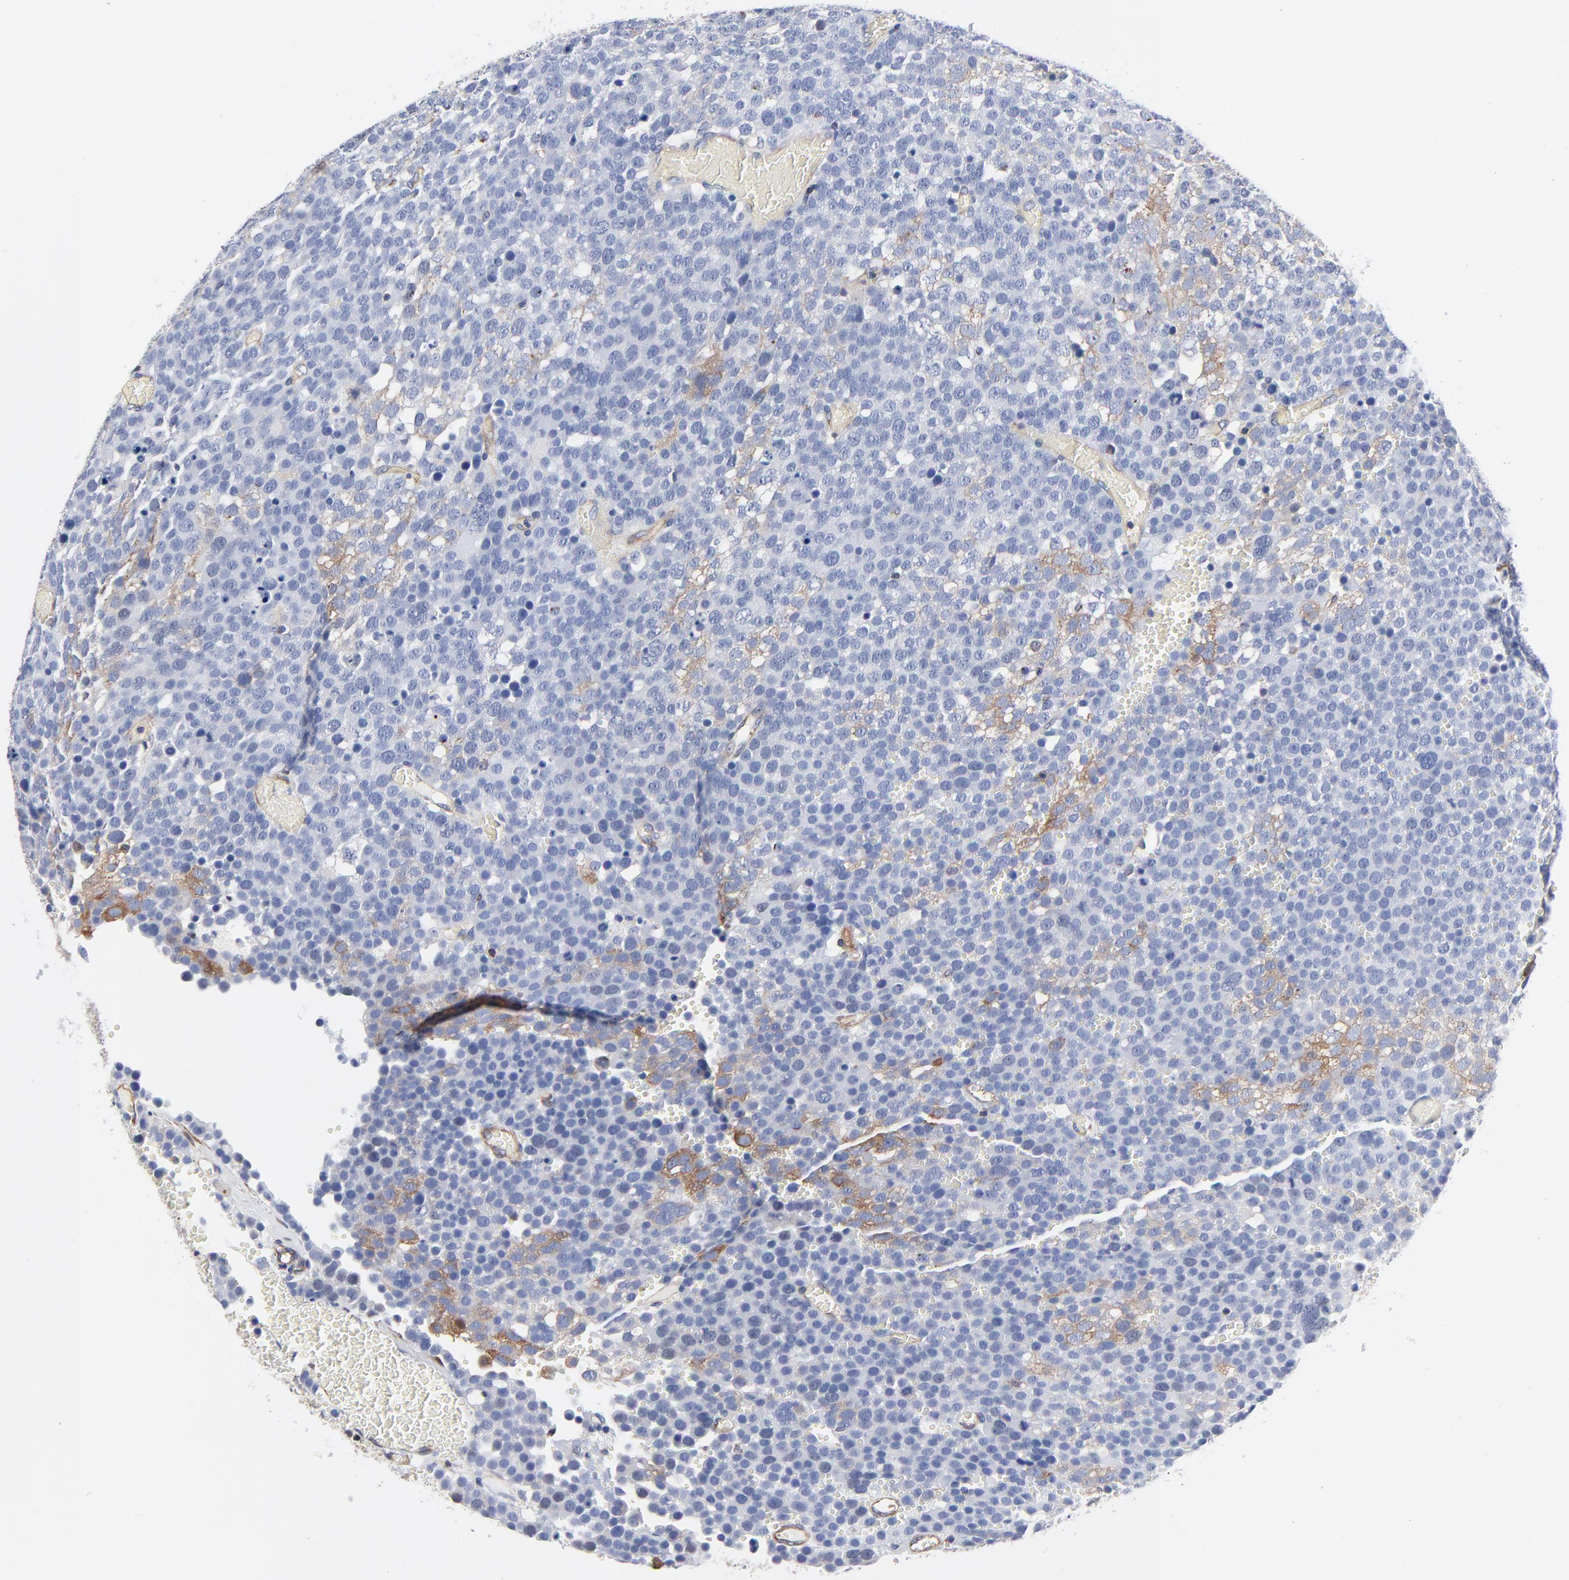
{"staining": {"intensity": "negative", "quantity": "none", "location": "none"}, "tissue": "testis cancer", "cell_type": "Tumor cells", "image_type": "cancer", "snomed": [{"axis": "morphology", "description": "Seminoma, NOS"}, {"axis": "topography", "description": "Testis"}], "caption": "Photomicrograph shows no significant protein staining in tumor cells of testis seminoma. (Brightfield microscopy of DAB immunohistochemistry at high magnification).", "gene": "CD2AP", "patient": {"sex": "male", "age": 71}}